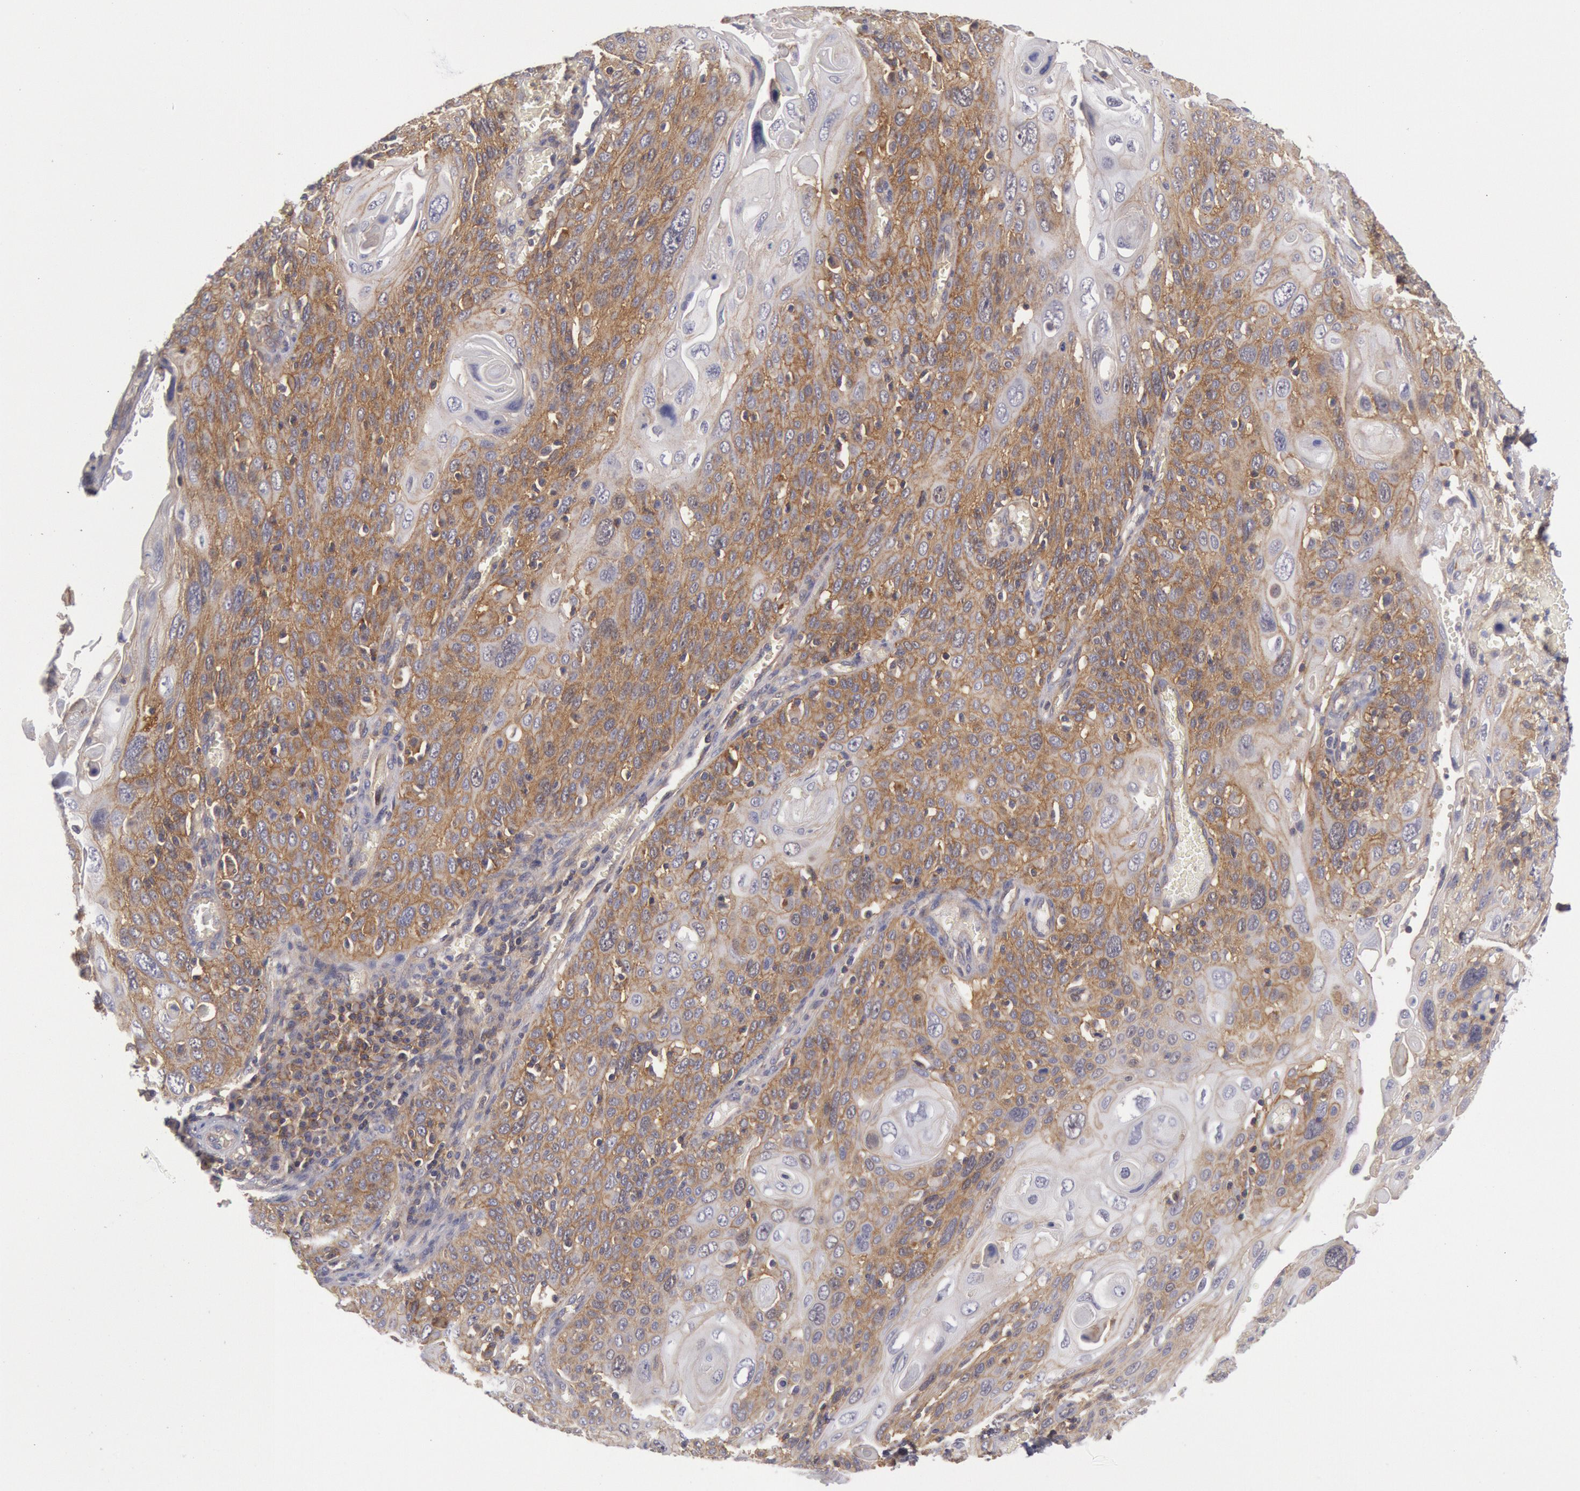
{"staining": {"intensity": "moderate", "quantity": ">75%", "location": "cytoplasmic/membranous"}, "tissue": "cervical cancer", "cell_type": "Tumor cells", "image_type": "cancer", "snomed": [{"axis": "morphology", "description": "Squamous cell carcinoma, NOS"}, {"axis": "topography", "description": "Cervix"}], "caption": "Moderate cytoplasmic/membranous staining for a protein is seen in approximately >75% of tumor cells of cervical squamous cell carcinoma using immunohistochemistry.", "gene": "STX4", "patient": {"sex": "female", "age": 54}}